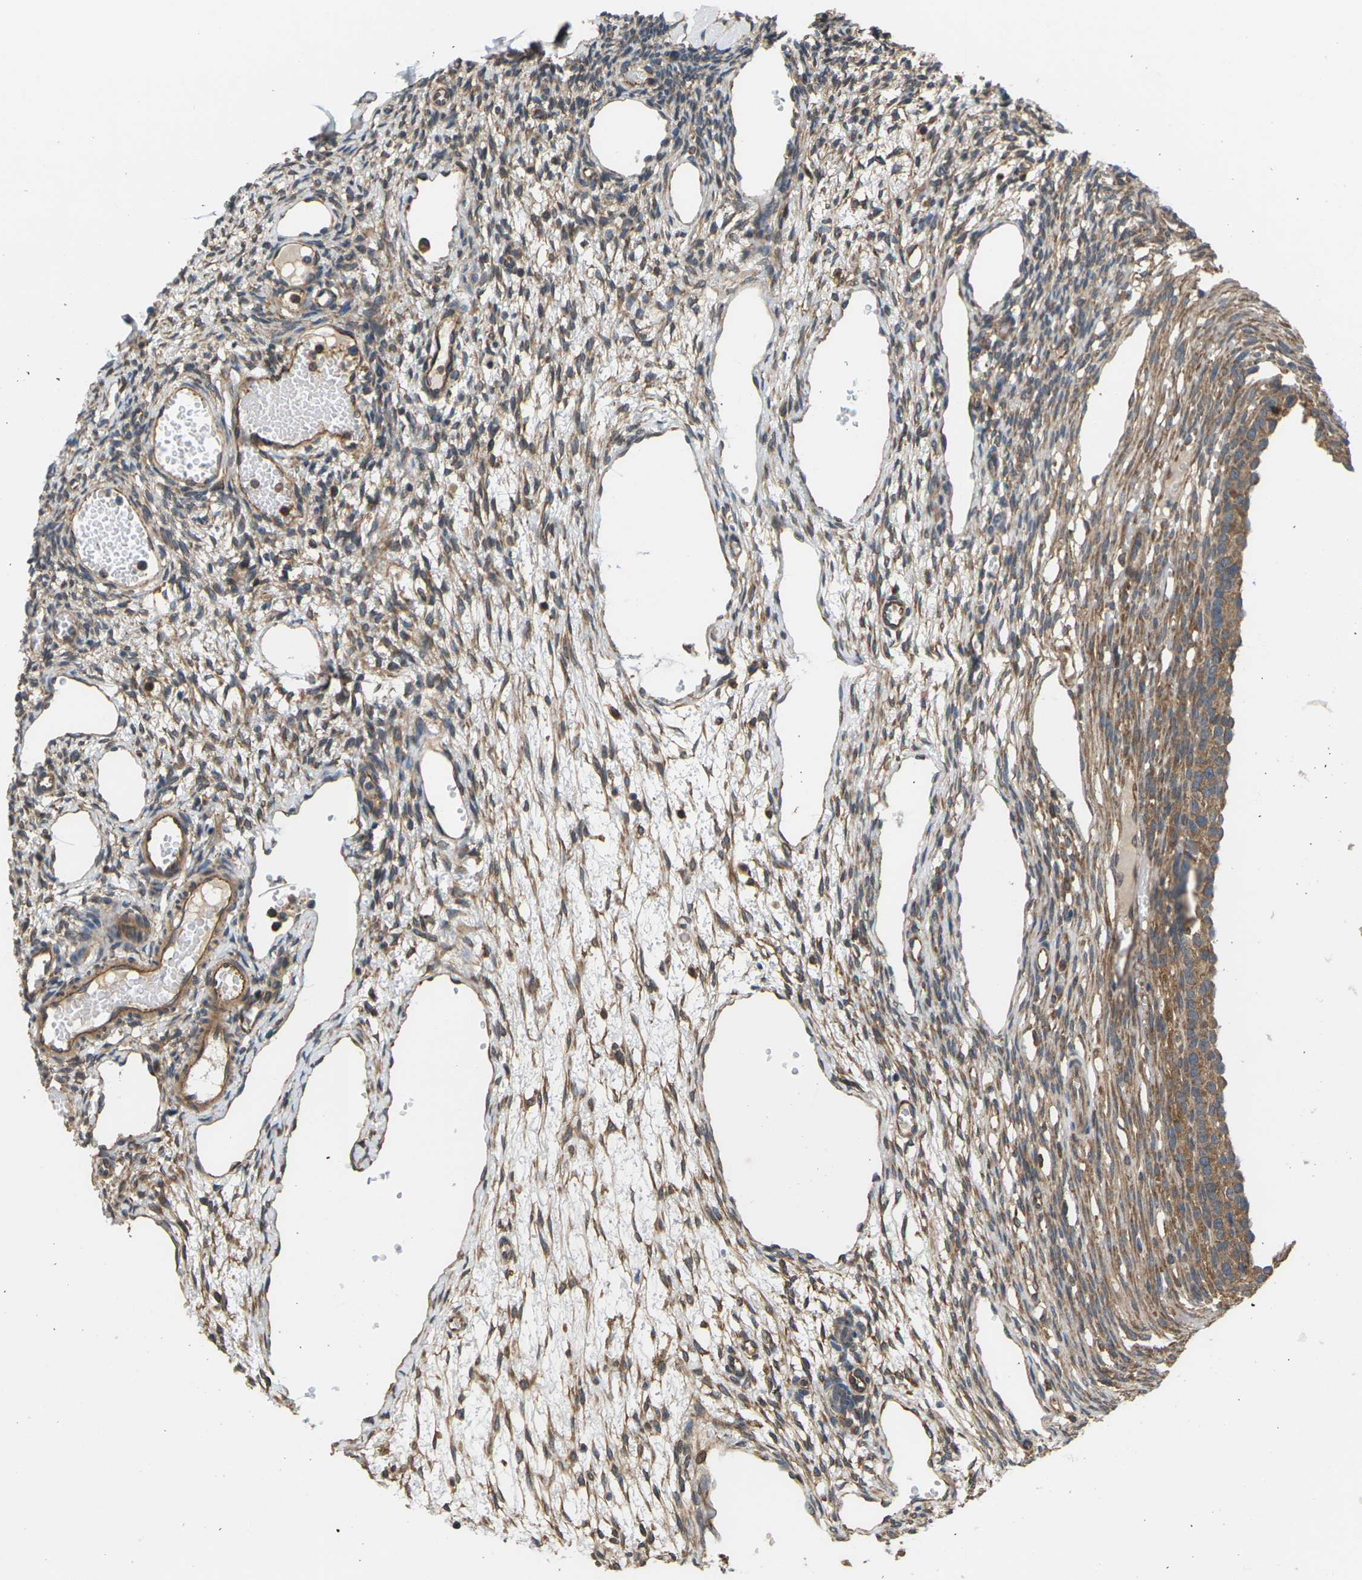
{"staining": {"intensity": "moderate", "quantity": ">75%", "location": "cytoplasmic/membranous"}, "tissue": "ovary", "cell_type": "Ovarian stroma cells", "image_type": "normal", "snomed": [{"axis": "morphology", "description": "Normal tissue, NOS"}, {"axis": "topography", "description": "Ovary"}], "caption": "This histopathology image shows immunohistochemistry (IHC) staining of benign human ovary, with medium moderate cytoplasmic/membranous staining in about >75% of ovarian stroma cells.", "gene": "NRAS", "patient": {"sex": "female", "age": 33}}